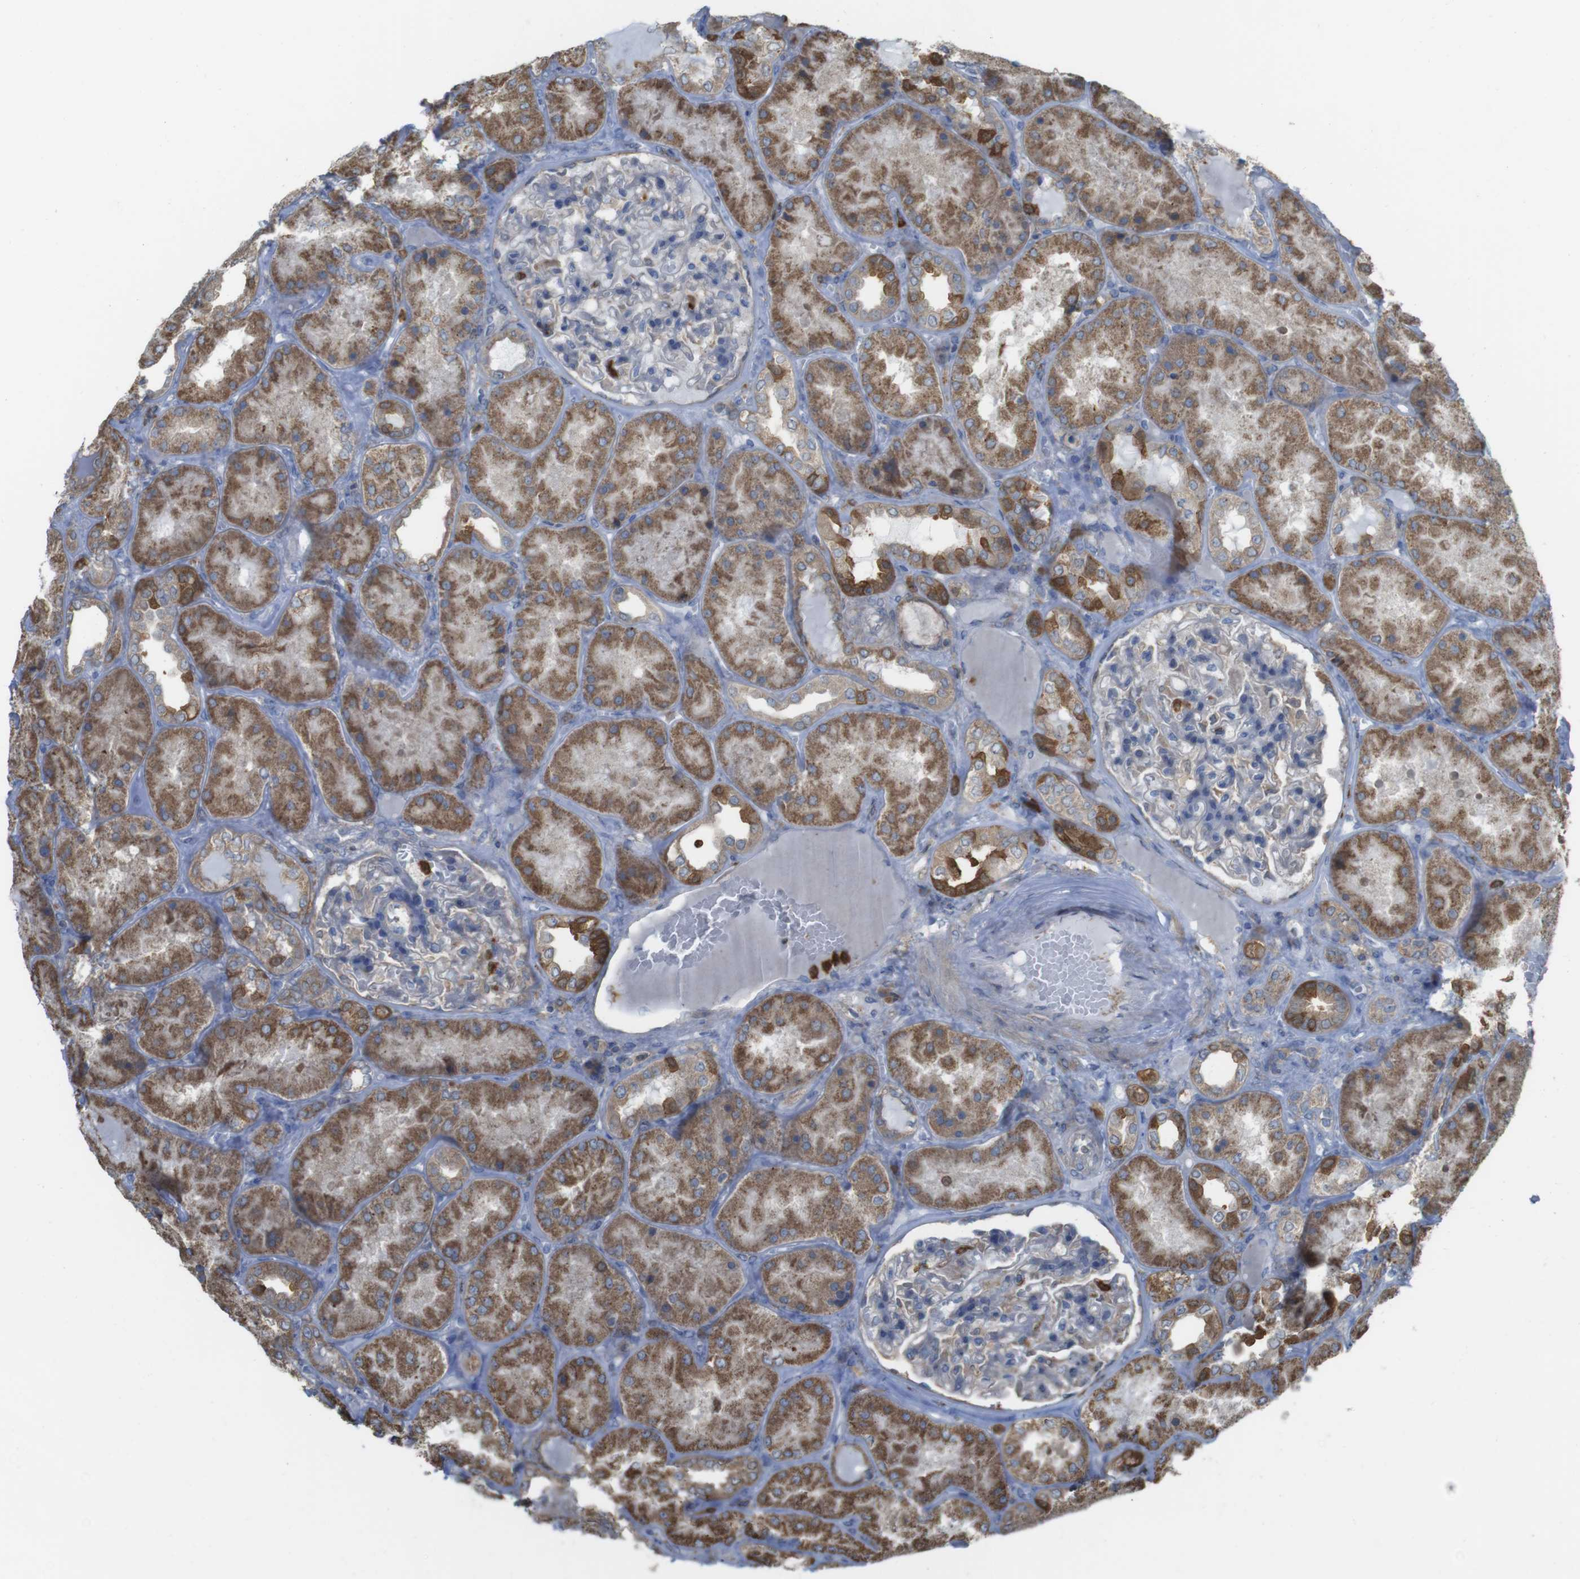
{"staining": {"intensity": "weak", "quantity": "<25%", "location": "cytoplasmic/membranous"}, "tissue": "kidney", "cell_type": "Cells in glomeruli", "image_type": "normal", "snomed": [{"axis": "morphology", "description": "Normal tissue, NOS"}, {"axis": "topography", "description": "Kidney"}], "caption": "A high-resolution histopathology image shows immunohistochemistry staining of normal kidney, which reveals no significant staining in cells in glomeruli.", "gene": "PRKCD", "patient": {"sex": "female", "age": 56}}